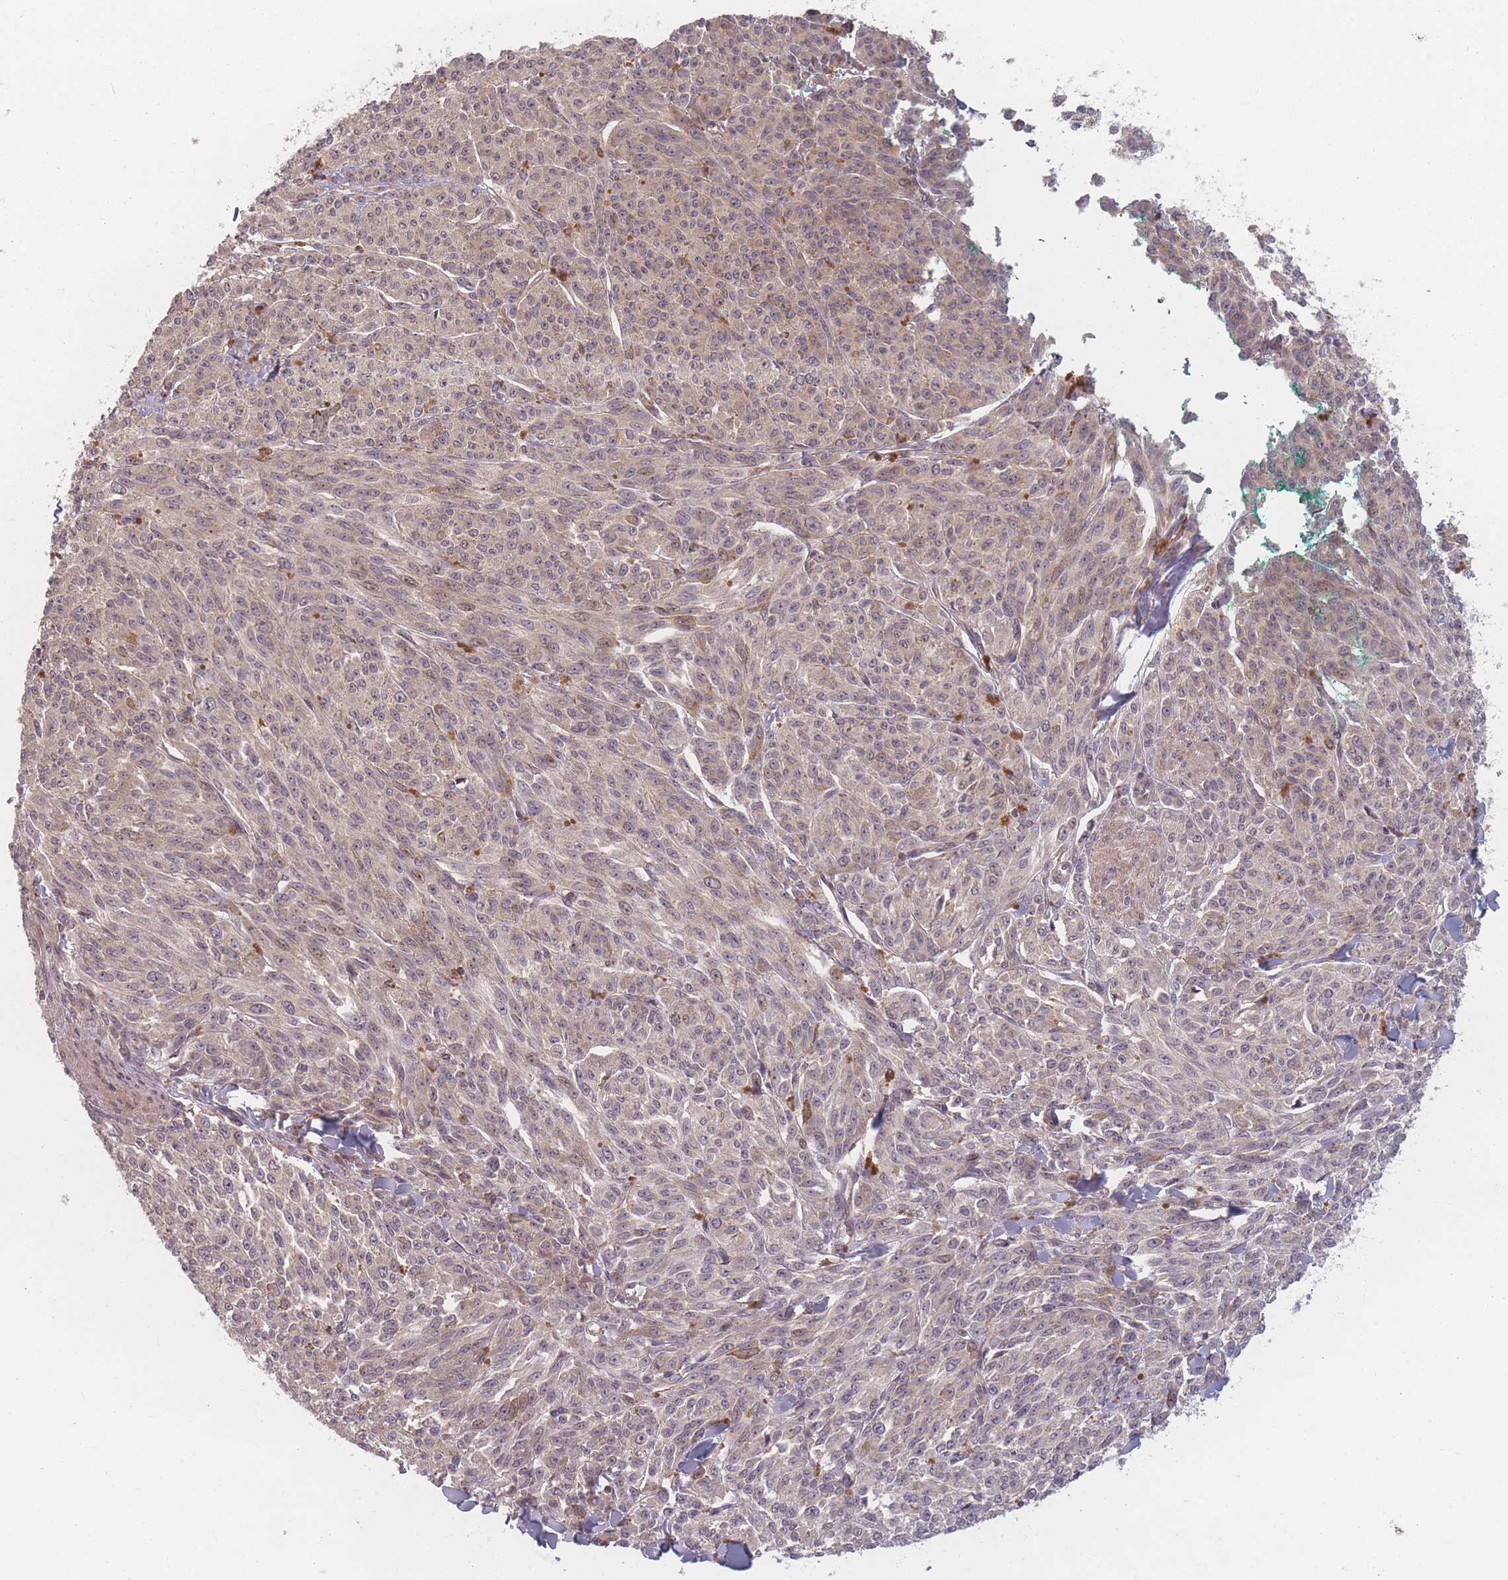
{"staining": {"intensity": "weak", "quantity": "25%-75%", "location": "cytoplasmic/membranous"}, "tissue": "melanoma", "cell_type": "Tumor cells", "image_type": "cancer", "snomed": [{"axis": "morphology", "description": "Malignant melanoma, NOS"}, {"axis": "topography", "description": "Skin"}], "caption": "Immunohistochemistry micrograph of melanoma stained for a protein (brown), which displays low levels of weak cytoplasmic/membranous expression in approximately 25%-75% of tumor cells.", "gene": "HAGH", "patient": {"sex": "female", "age": 52}}